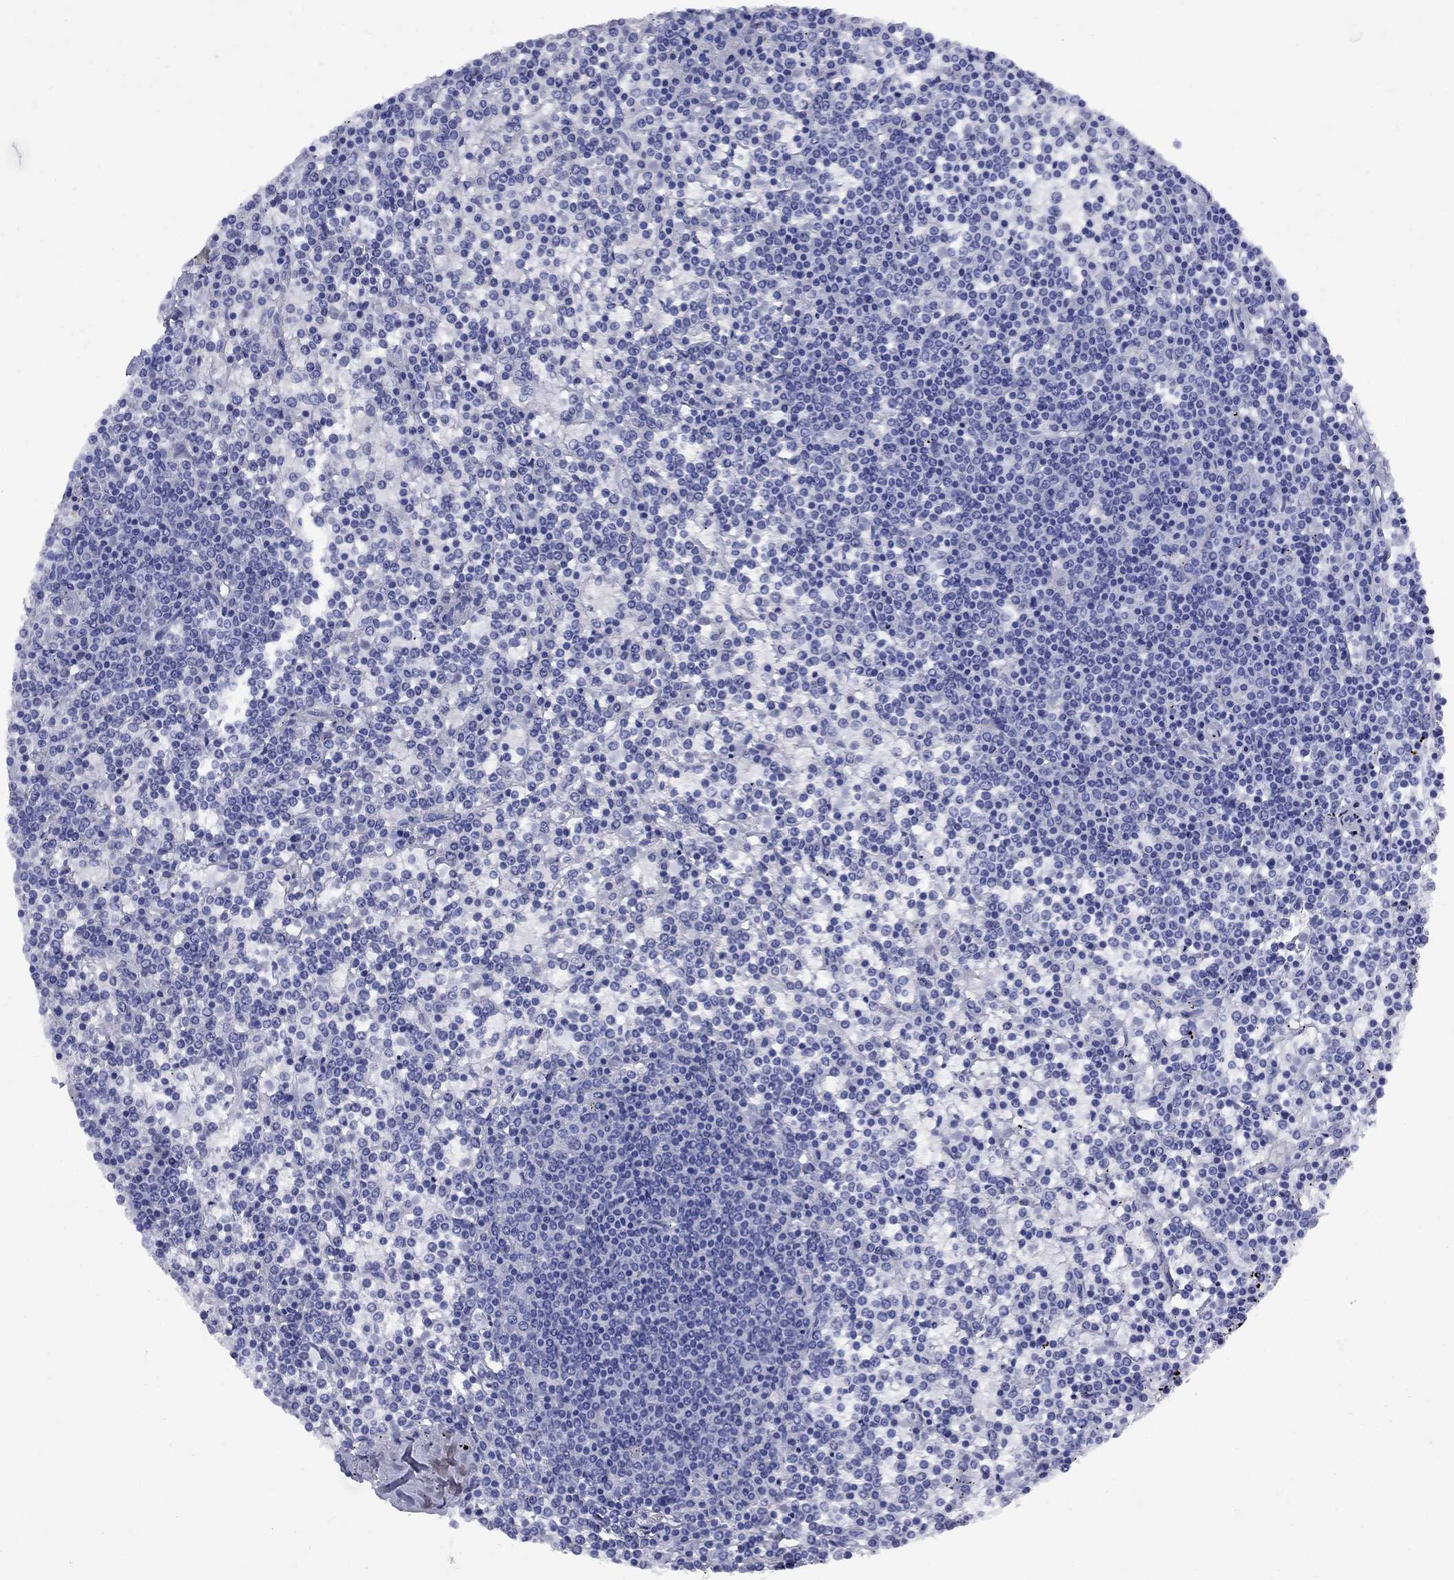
{"staining": {"intensity": "negative", "quantity": "none", "location": "none"}, "tissue": "lymphoma", "cell_type": "Tumor cells", "image_type": "cancer", "snomed": [{"axis": "morphology", "description": "Malignant lymphoma, non-Hodgkin's type, Low grade"}, {"axis": "topography", "description": "Spleen"}], "caption": "A micrograph of lymphoma stained for a protein exhibits no brown staining in tumor cells.", "gene": "CD1A", "patient": {"sex": "female", "age": 19}}